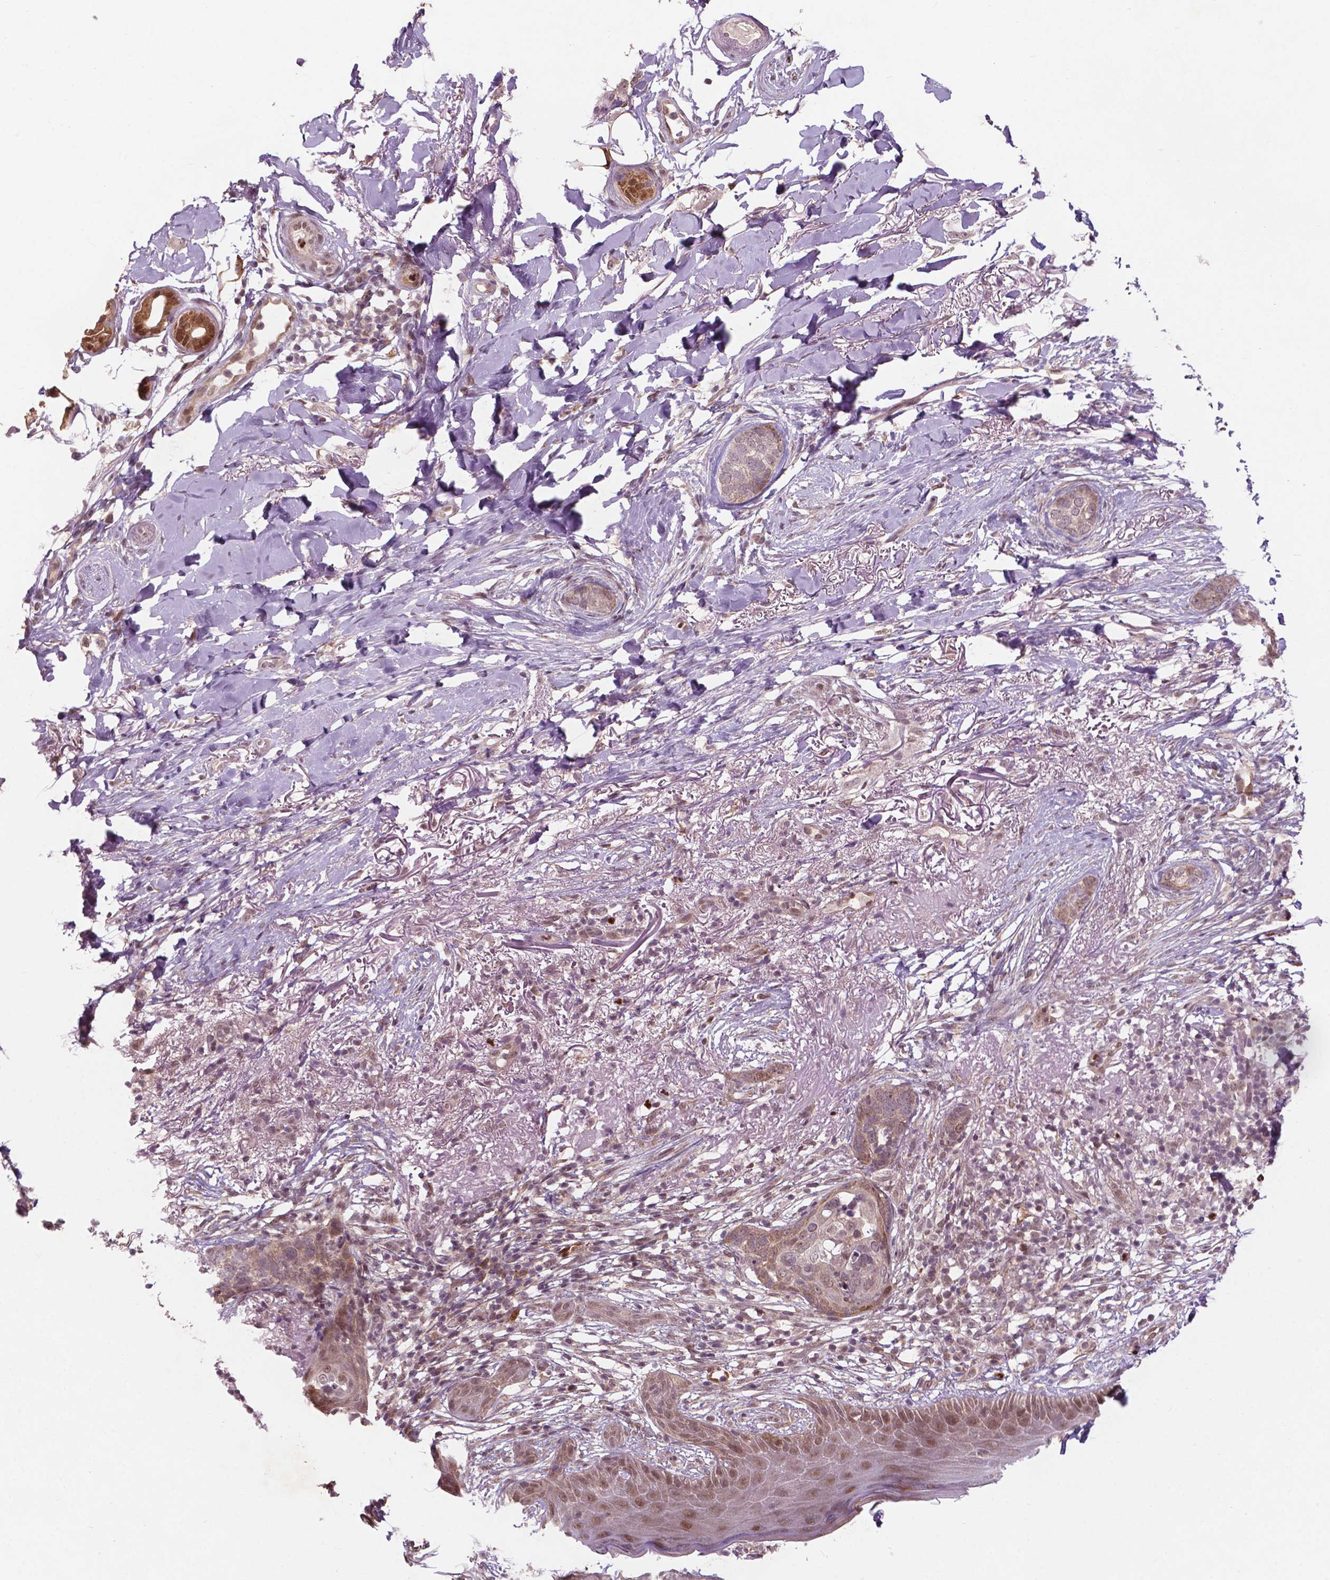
{"staining": {"intensity": "weak", "quantity": ">75%", "location": "cytoplasmic/membranous"}, "tissue": "skin cancer", "cell_type": "Tumor cells", "image_type": "cancer", "snomed": [{"axis": "morphology", "description": "Normal tissue, NOS"}, {"axis": "morphology", "description": "Basal cell carcinoma"}, {"axis": "topography", "description": "Skin"}], "caption": "Immunohistochemistry (IHC) histopathology image of human skin basal cell carcinoma stained for a protein (brown), which demonstrates low levels of weak cytoplasmic/membranous staining in approximately >75% of tumor cells.", "gene": "NFAT5", "patient": {"sex": "male", "age": 84}}